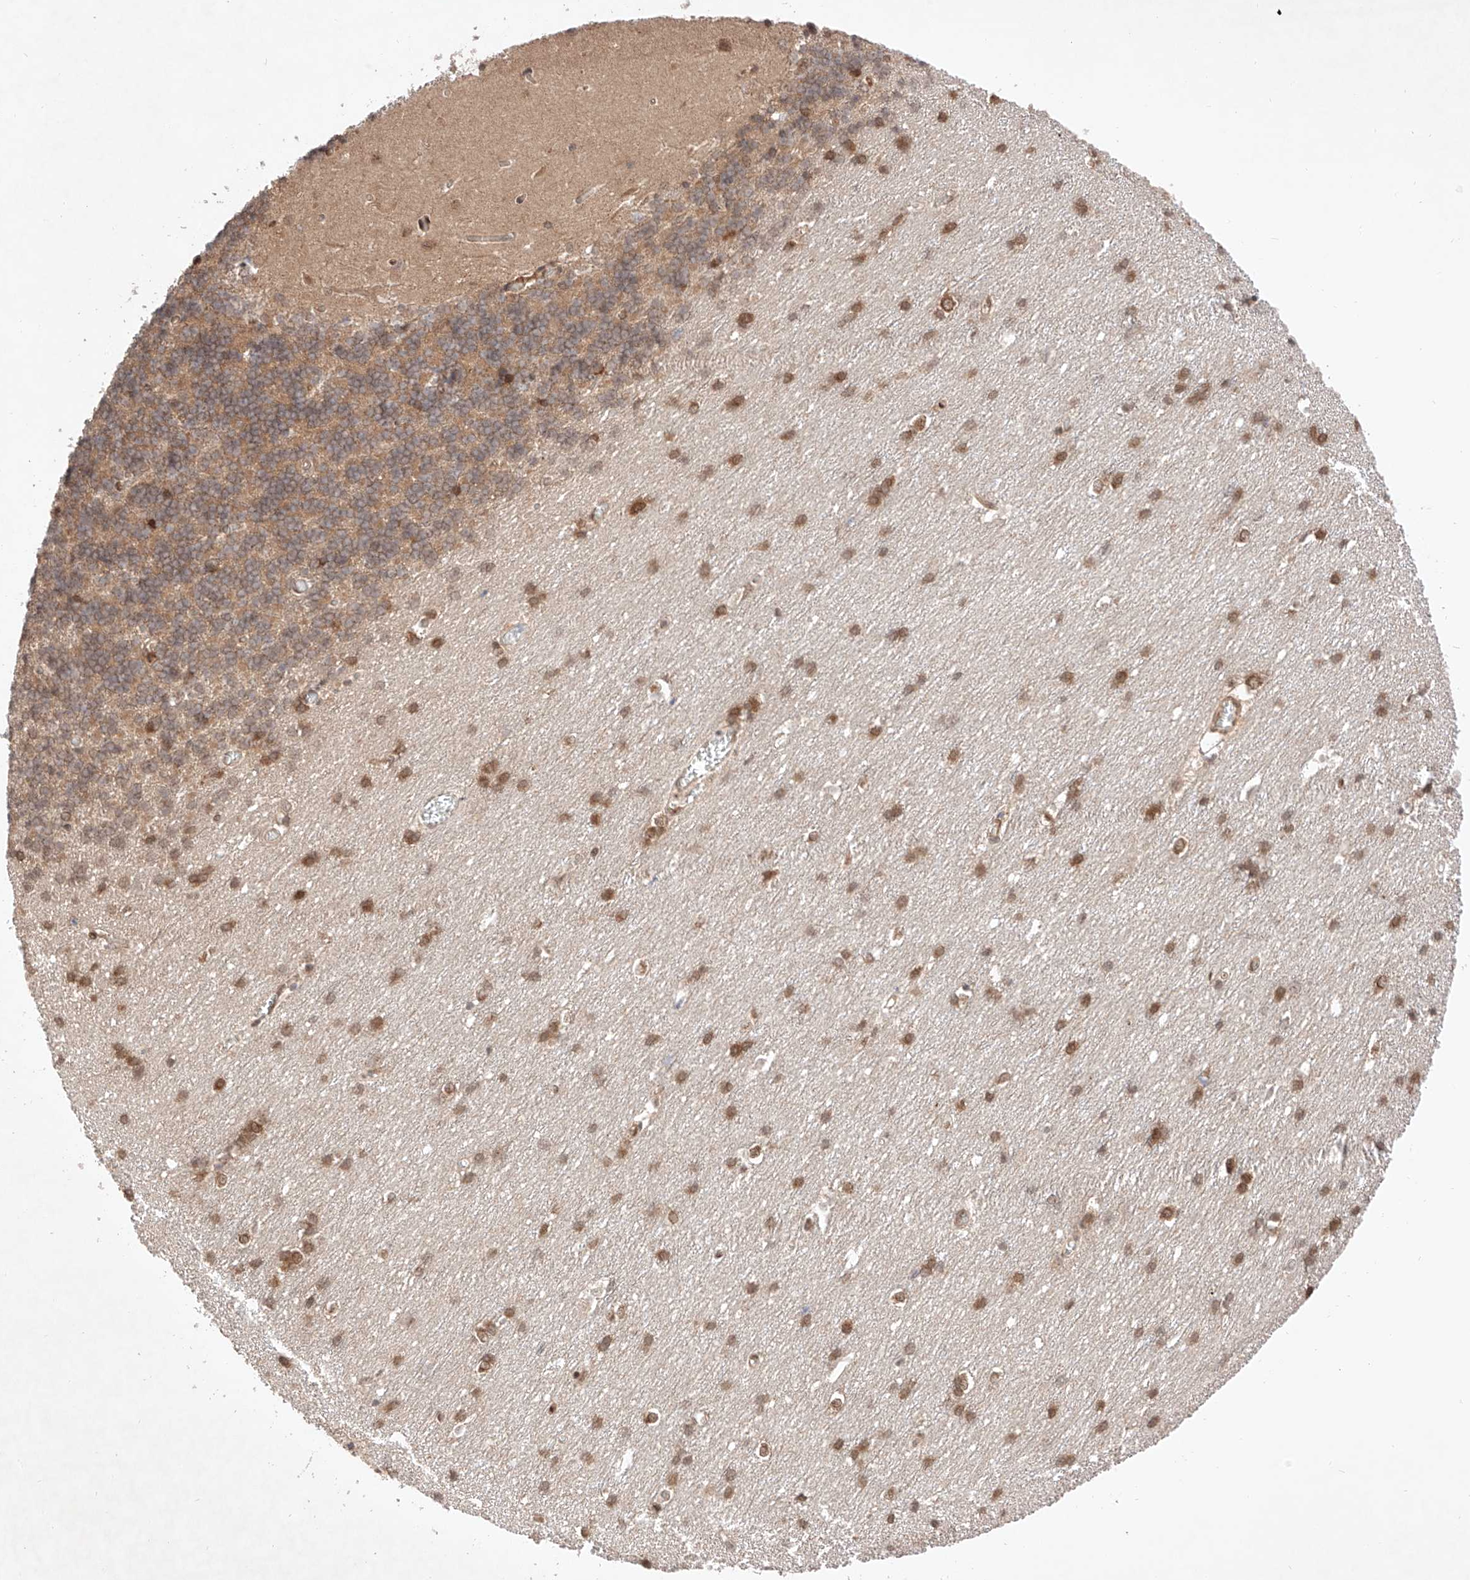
{"staining": {"intensity": "moderate", "quantity": "25%-75%", "location": "cytoplasmic/membranous"}, "tissue": "cerebellum", "cell_type": "Cells in granular layer", "image_type": "normal", "snomed": [{"axis": "morphology", "description": "Normal tissue, NOS"}, {"axis": "topography", "description": "Cerebellum"}], "caption": "This photomicrograph shows immunohistochemistry (IHC) staining of benign human cerebellum, with medium moderate cytoplasmic/membranous expression in about 25%-75% of cells in granular layer.", "gene": "ZNF124", "patient": {"sex": "male", "age": 37}}